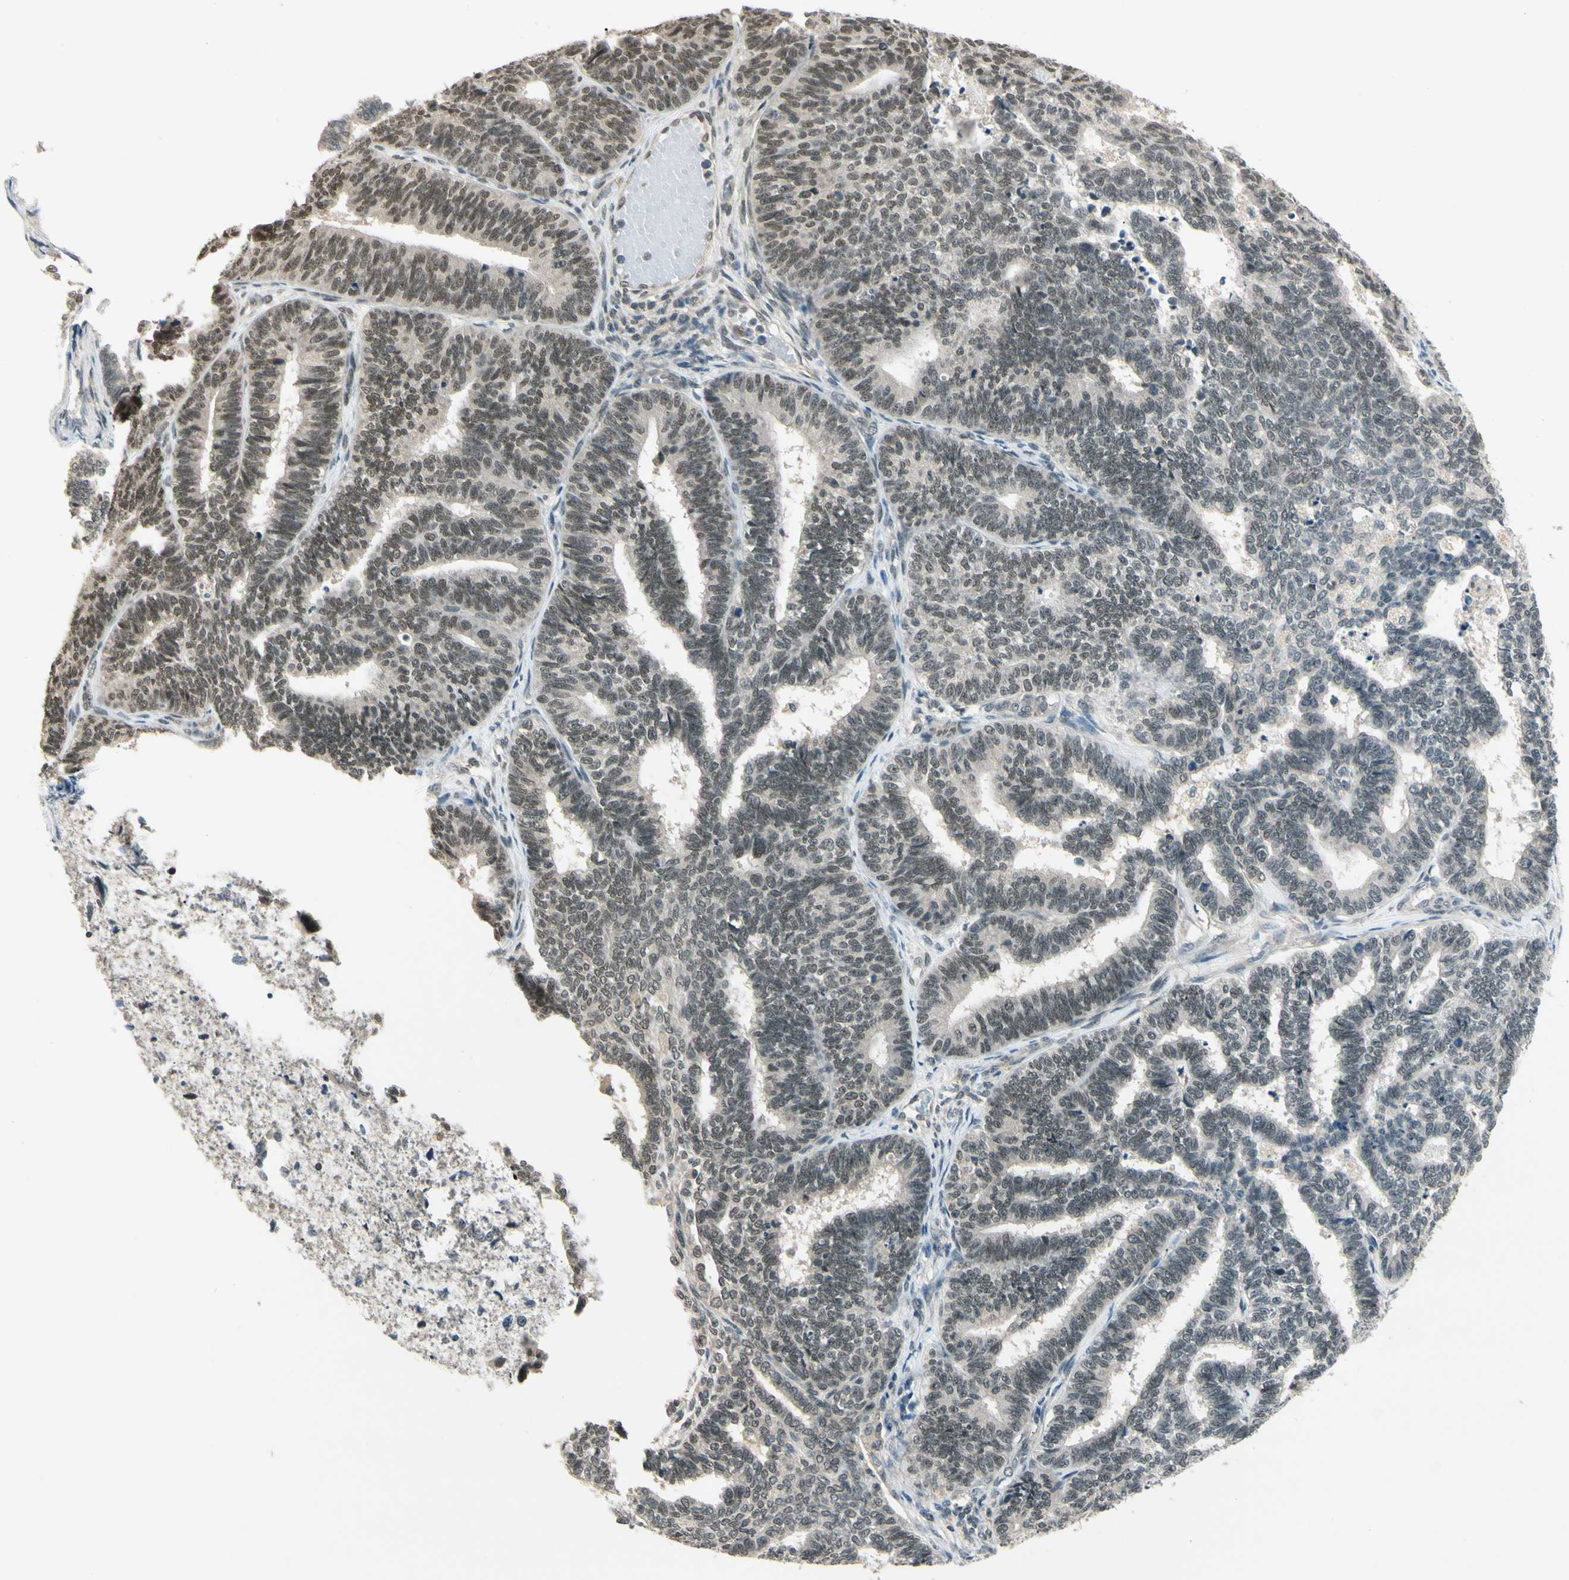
{"staining": {"intensity": "weak", "quantity": ">75%", "location": "cytoplasmic/membranous,nuclear"}, "tissue": "endometrial cancer", "cell_type": "Tumor cells", "image_type": "cancer", "snomed": [{"axis": "morphology", "description": "Adenocarcinoma, NOS"}, {"axis": "topography", "description": "Endometrium"}], "caption": "Immunohistochemical staining of endometrial cancer (adenocarcinoma) shows low levels of weak cytoplasmic/membranous and nuclear protein staining in about >75% of tumor cells.", "gene": "ZSCAN12", "patient": {"sex": "female", "age": 70}}